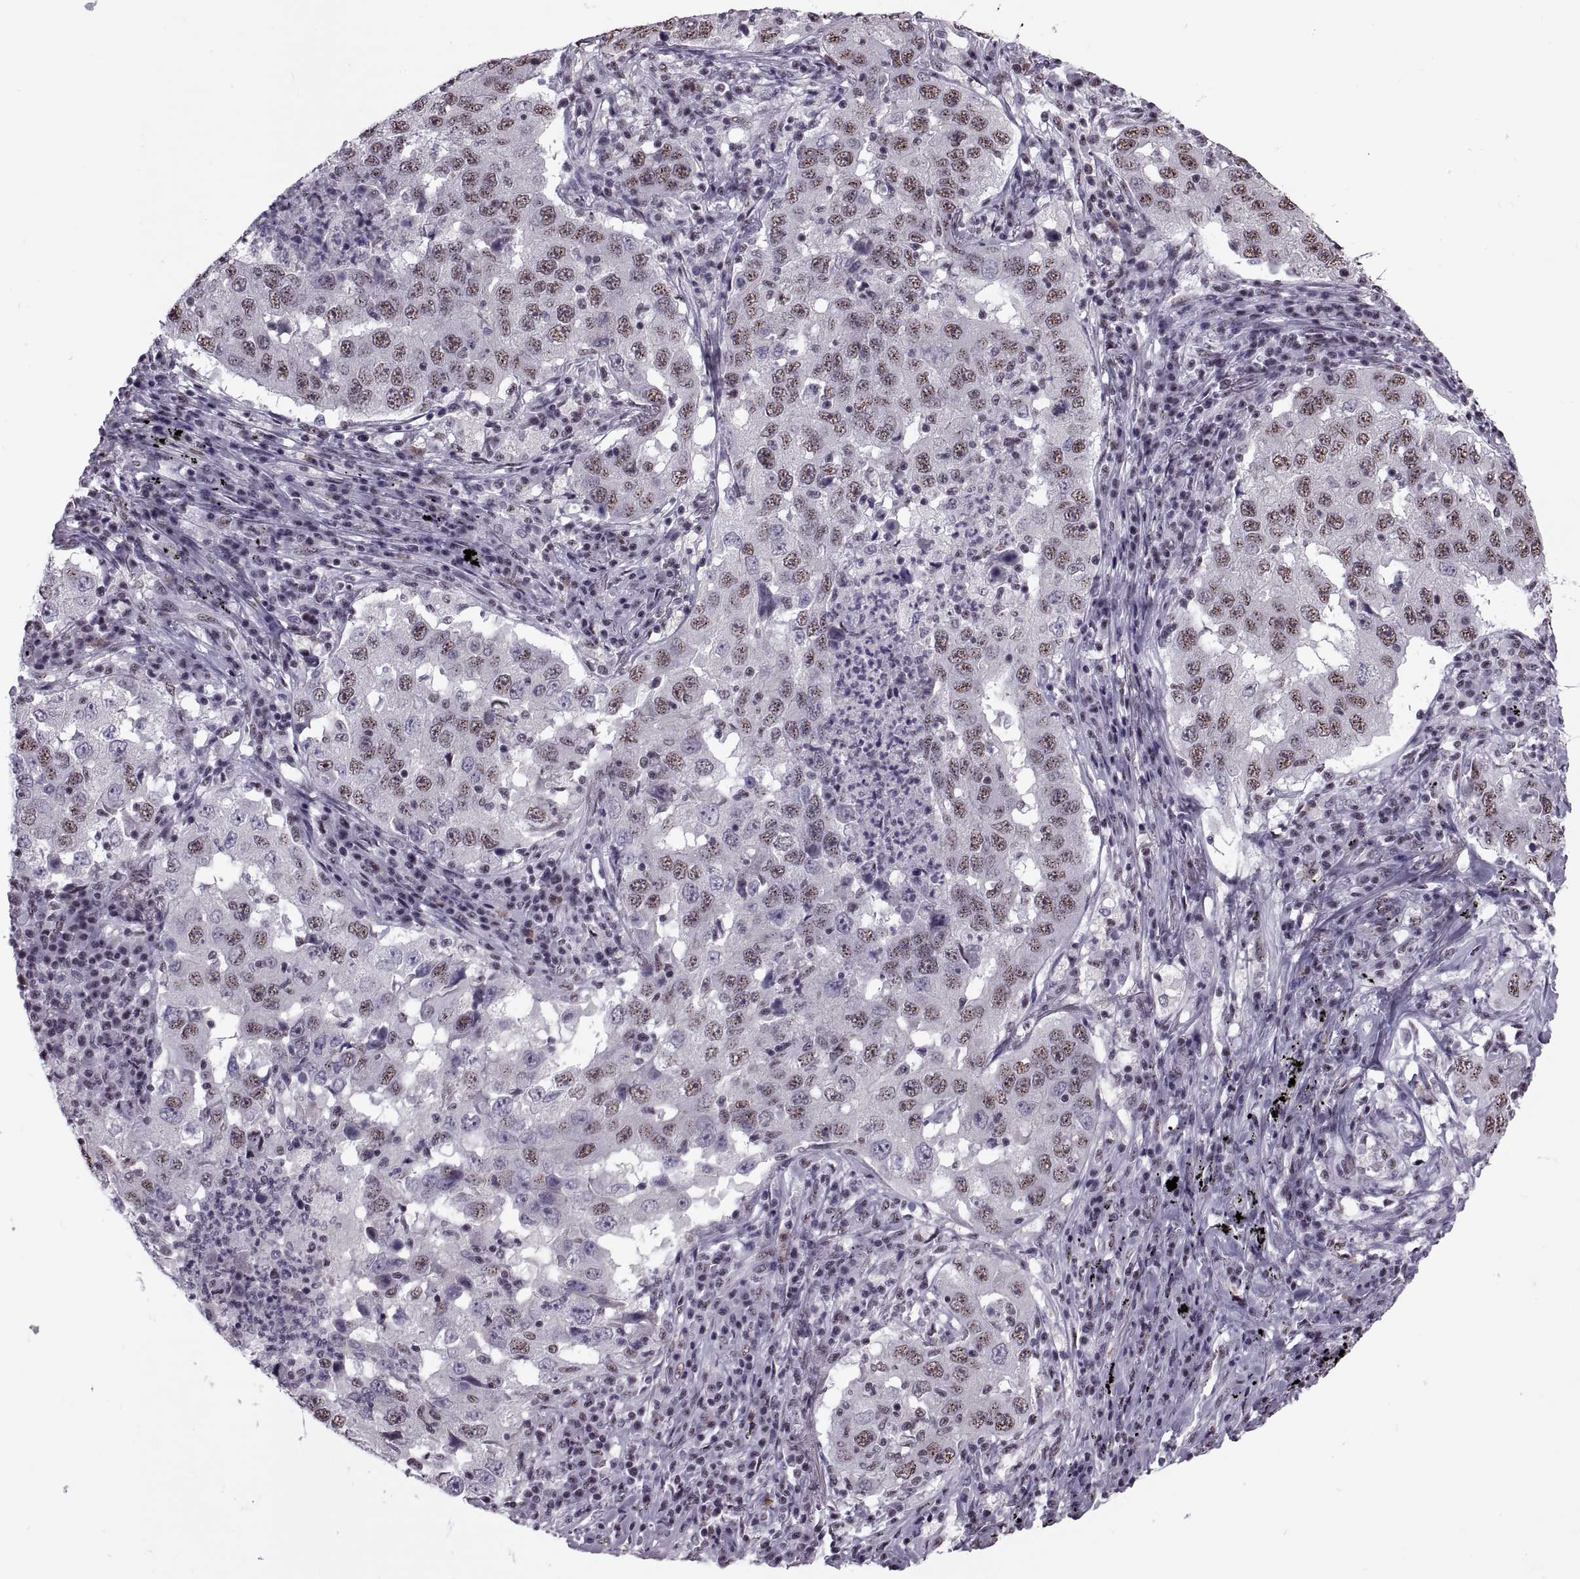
{"staining": {"intensity": "weak", "quantity": ">75%", "location": "nuclear"}, "tissue": "lung cancer", "cell_type": "Tumor cells", "image_type": "cancer", "snomed": [{"axis": "morphology", "description": "Adenocarcinoma, NOS"}, {"axis": "topography", "description": "Lung"}], "caption": "DAB immunohistochemical staining of human adenocarcinoma (lung) displays weak nuclear protein positivity in about >75% of tumor cells. Using DAB (3,3'-diaminobenzidine) (brown) and hematoxylin (blue) stains, captured at high magnification using brightfield microscopy.", "gene": "MAGEA4", "patient": {"sex": "male", "age": 73}}